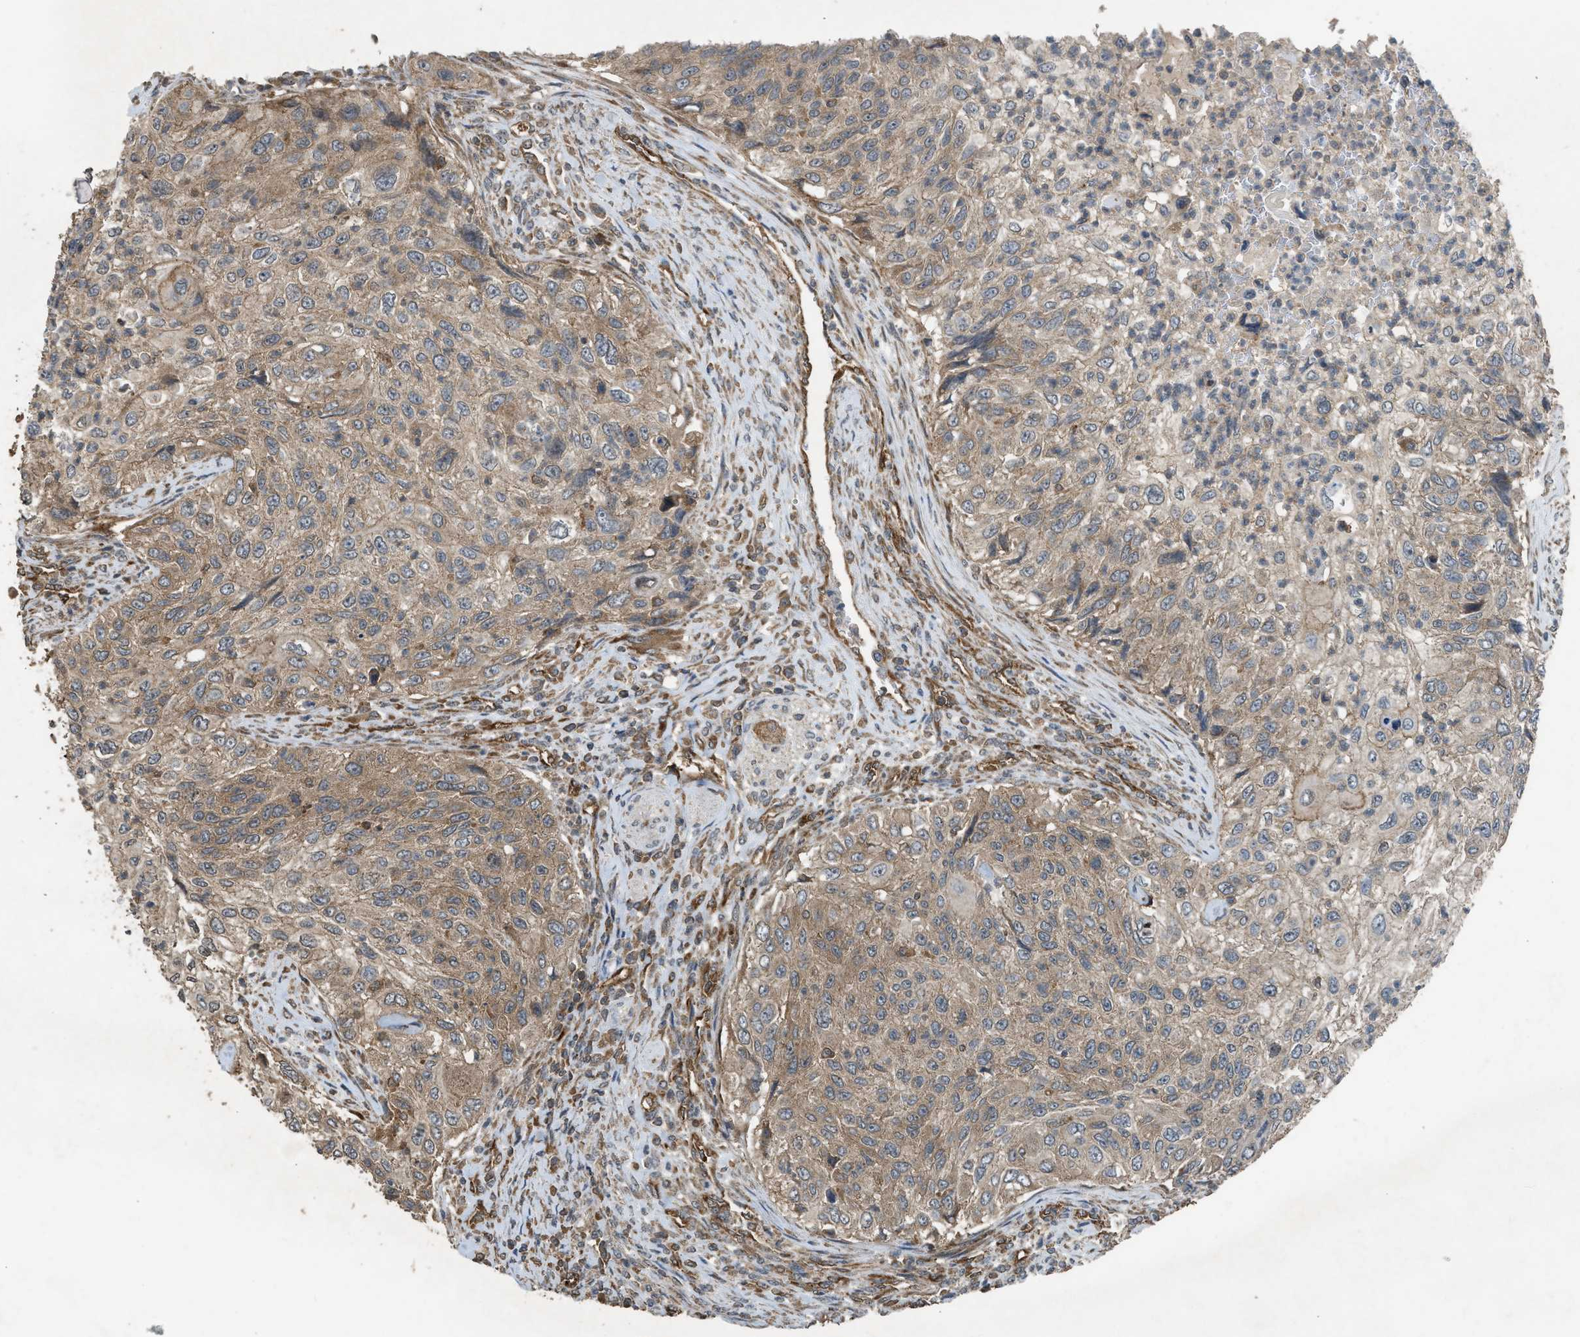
{"staining": {"intensity": "weak", "quantity": ">75%", "location": "cytoplasmic/membranous"}, "tissue": "urothelial cancer", "cell_type": "Tumor cells", "image_type": "cancer", "snomed": [{"axis": "morphology", "description": "Urothelial carcinoma, High grade"}, {"axis": "topography", "description": "Urinary bladder"}], "caption": "Immunohistochemical staining of human urothelial cancer shows low levels of weak cytoplasmic/membranous positivity in approximately >75% of tumor cells. (DAB = brown stain, brightfield microscopy at high magnification).", "gene": "HIP1R", "patient": {"sex": "male", "age": 35}}